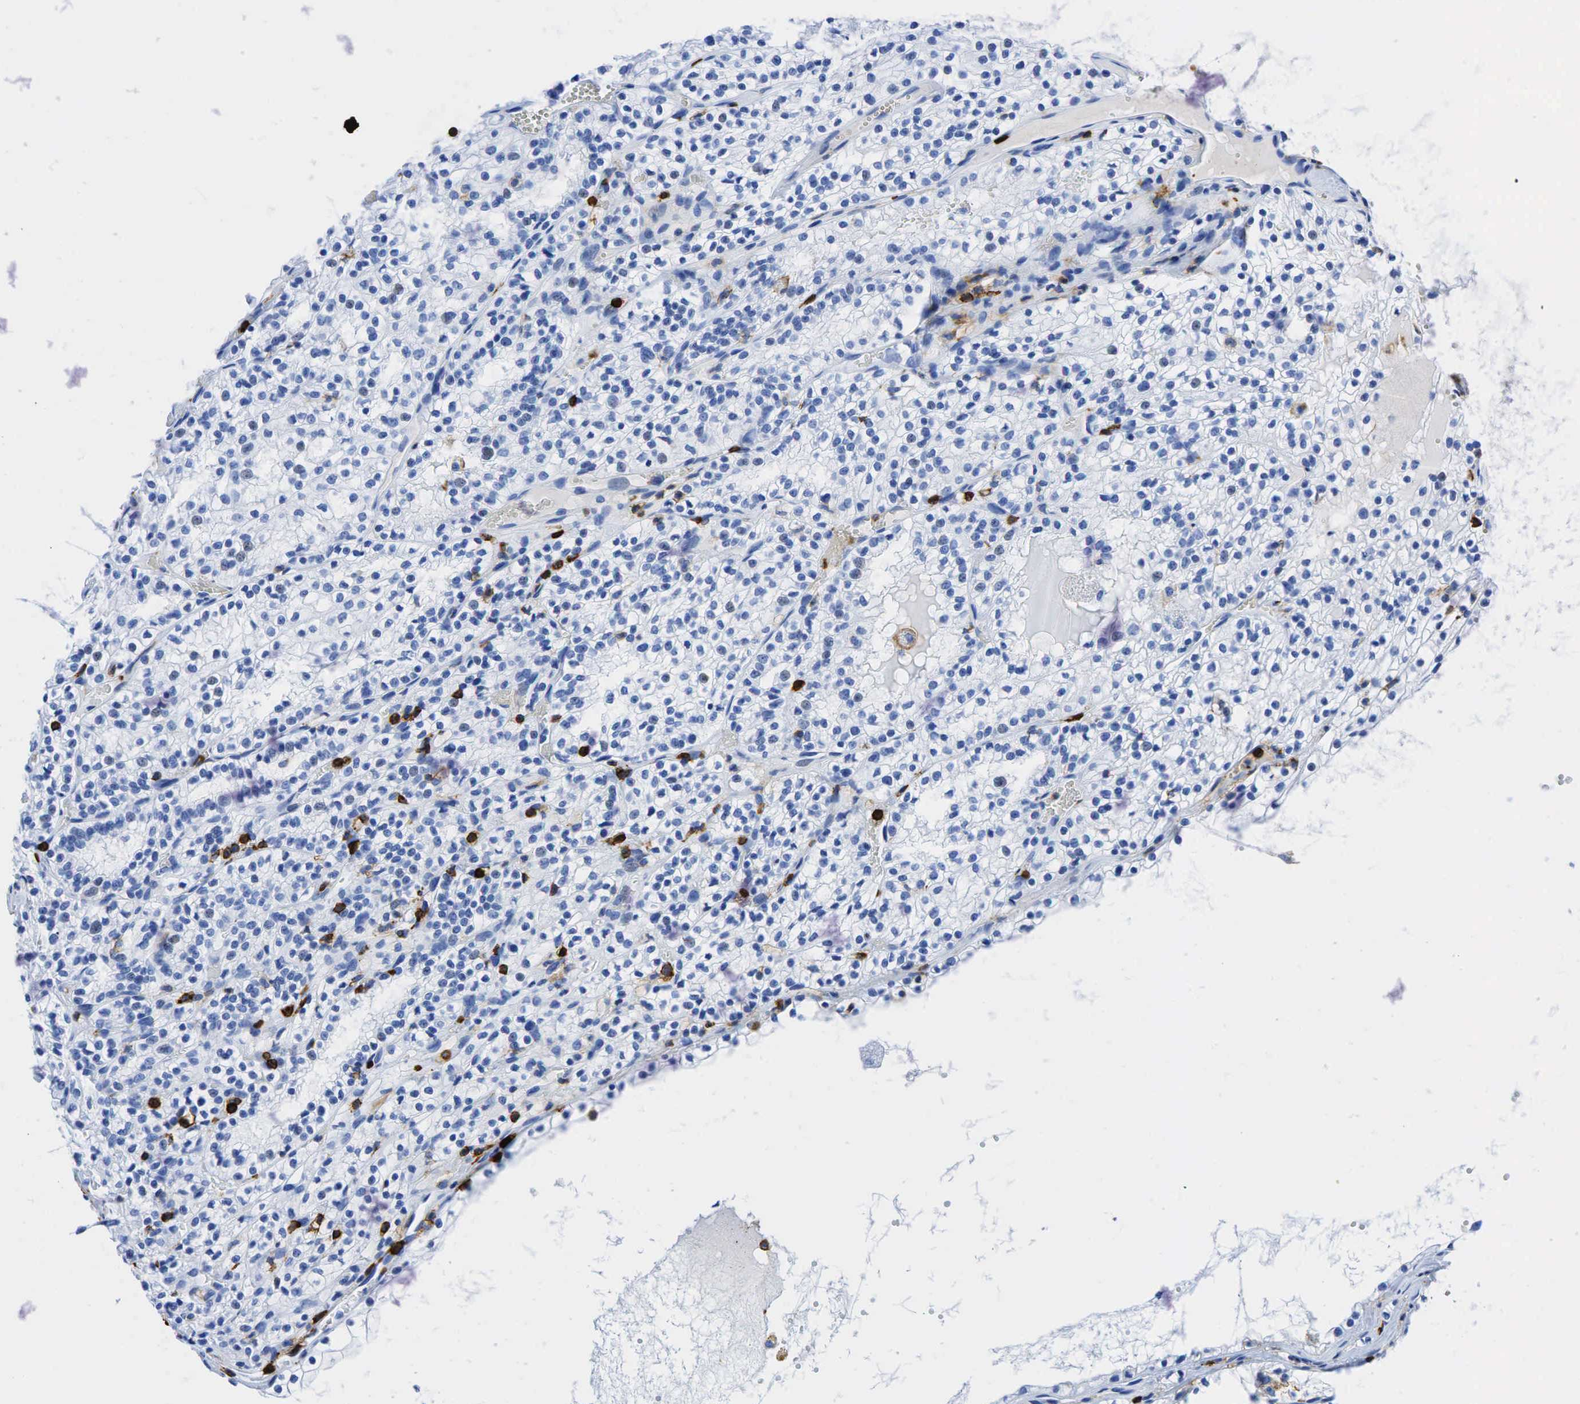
{"staining": {"intensity": "weak", "quantity": "<25%", "location": "nuclear"}, "tissue": "renal cancer", "cell_type": "Tumor cells", "image_type": "cancer", "snomed": [{"axis": "morphology", "description": "Adenocarcinoma, NOS"}, {"axis": "topography", "description": "Kidney"}], "caption": "A photomicrograph of human renal cancer (adenocarcinoma) is negative for staining in tumor cells.", "gene": "PTPRC", "patient": {"sex": "male", "age": 61}}